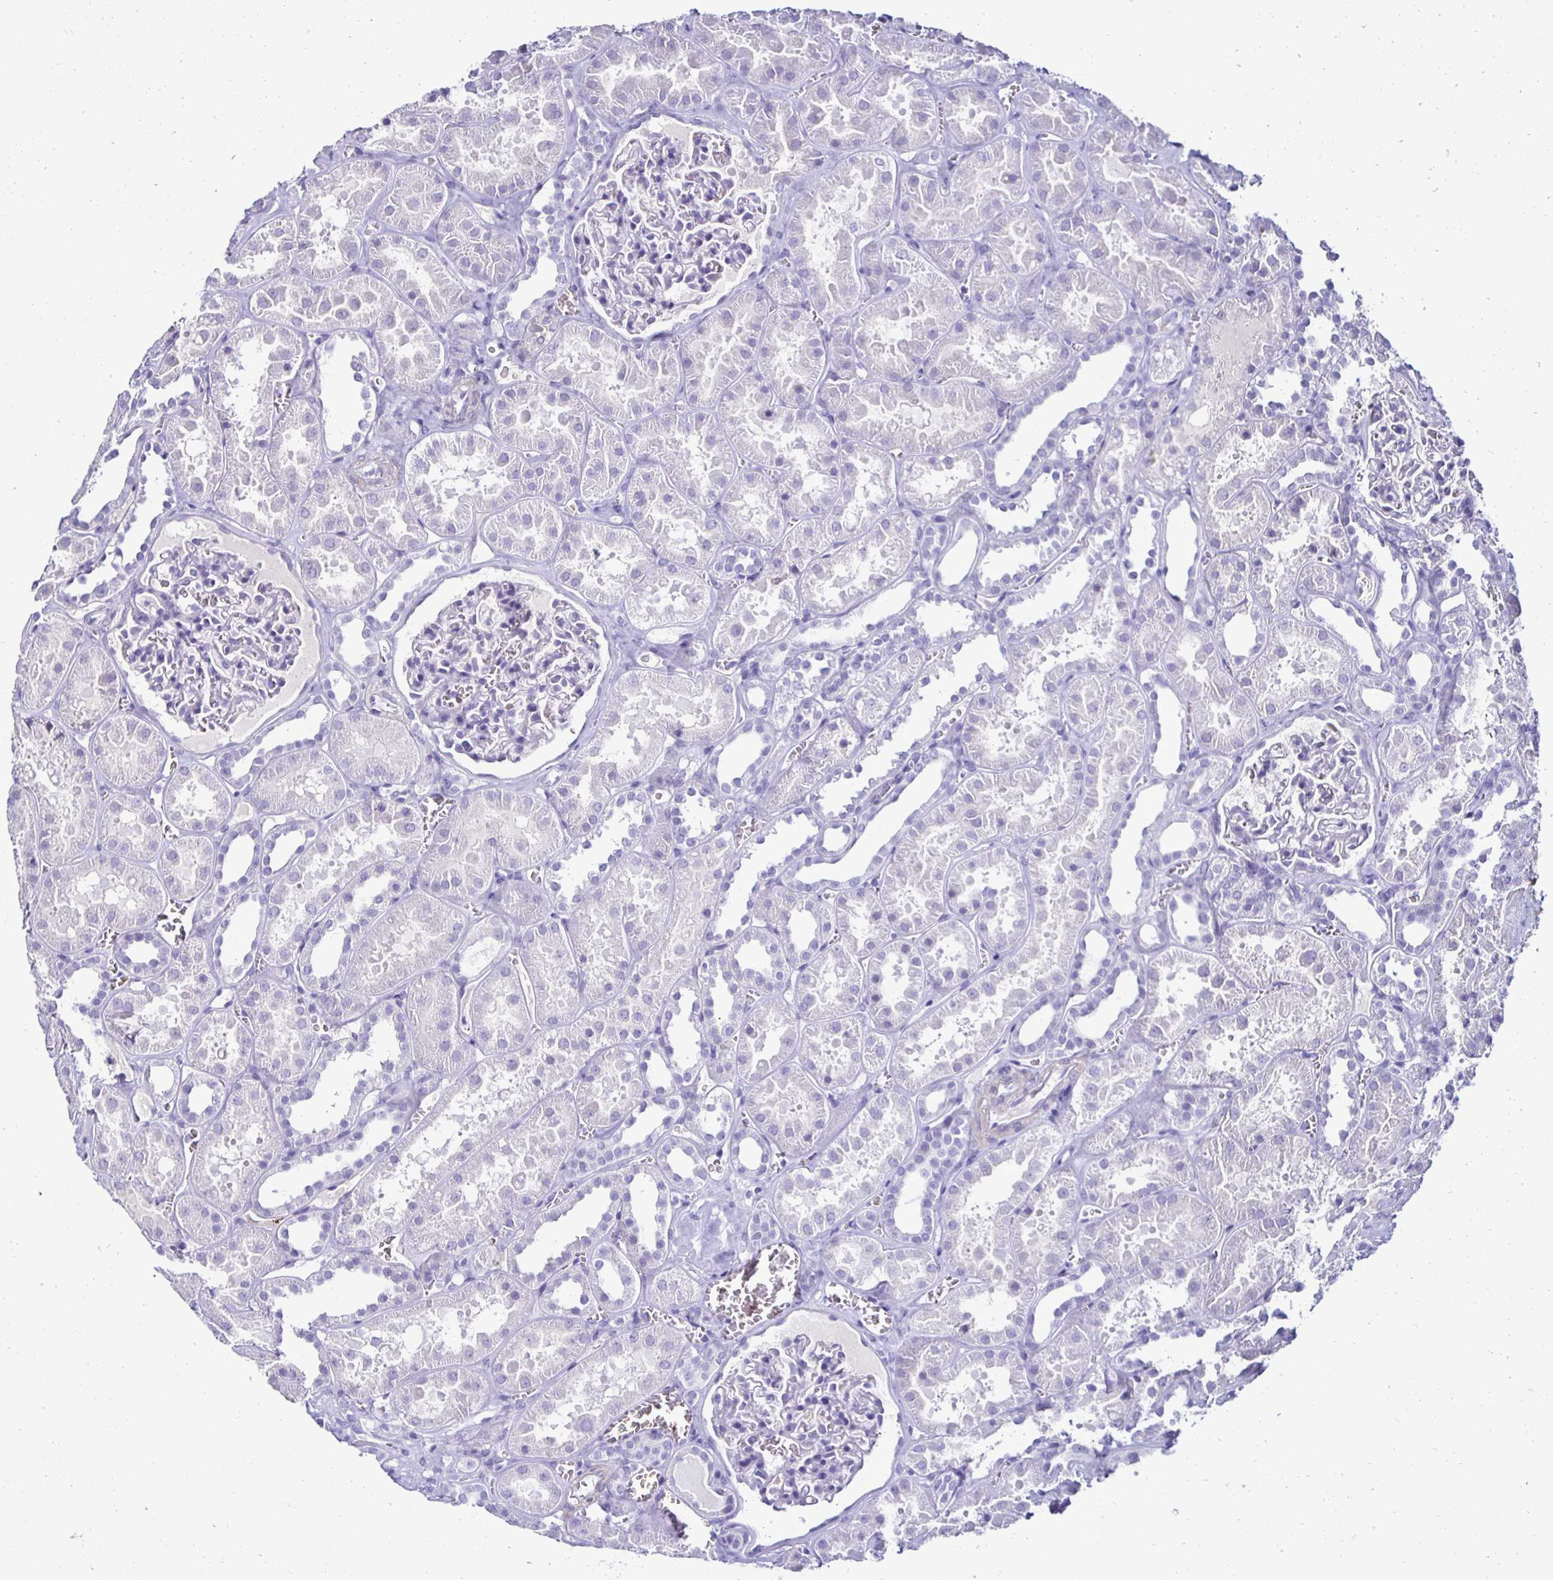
{"staining": {"intensity": "negative", "quantity": "none", "location": "none"}, "tissue": "kidney", "cell_type": "Cells in glomeruli", "image_type": "normal", "snomed": [{"axis": "morphology", "description": "Normal tissue, NOS"}, {"axis": "topography", "description": "Kidney"}], "caption": "The histopathology image displays no staining of cells in glomeruli in benign kidney.", "gene": "RHBDL3", "patient": {"sex": "female", "age": 41}}